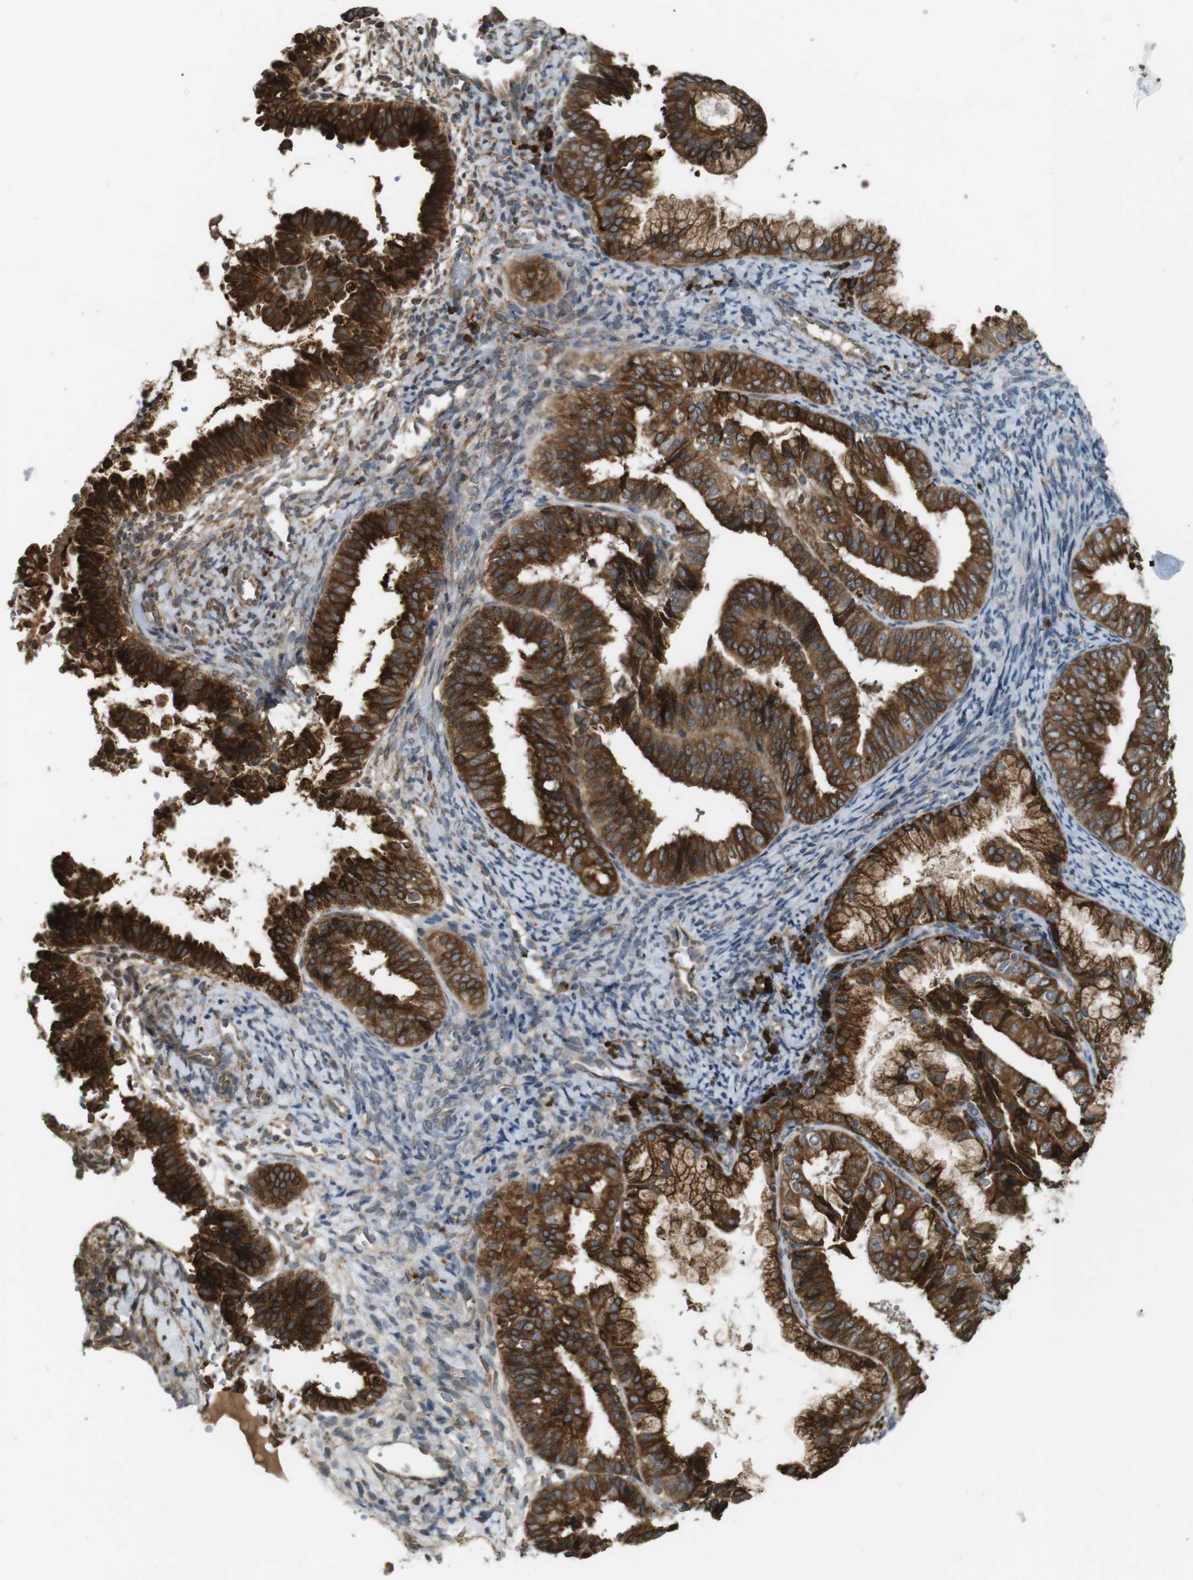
{"staining": {"intensity": "strong", "quantity": ">75%", "location": "cytoplasmic/membranous"}, "tissue": "endometrial cancer", "cell_type": "Tumor cells", "image_type": "cancer", "snomed": [{"axis": "morphology", "description": "Adenocarcinoma, NOS"}, {"axis": "topography", "description": "Endometrium"}], "caption": "Endometrial cancer (adenocarcinoma) was stained to show a protein in brown. There is high levels of strong cytoplasmic/membranous expression in about >75% of tumor cells.", "gene": "TMED4", "patient": {"sex": "female", "age": 63}}